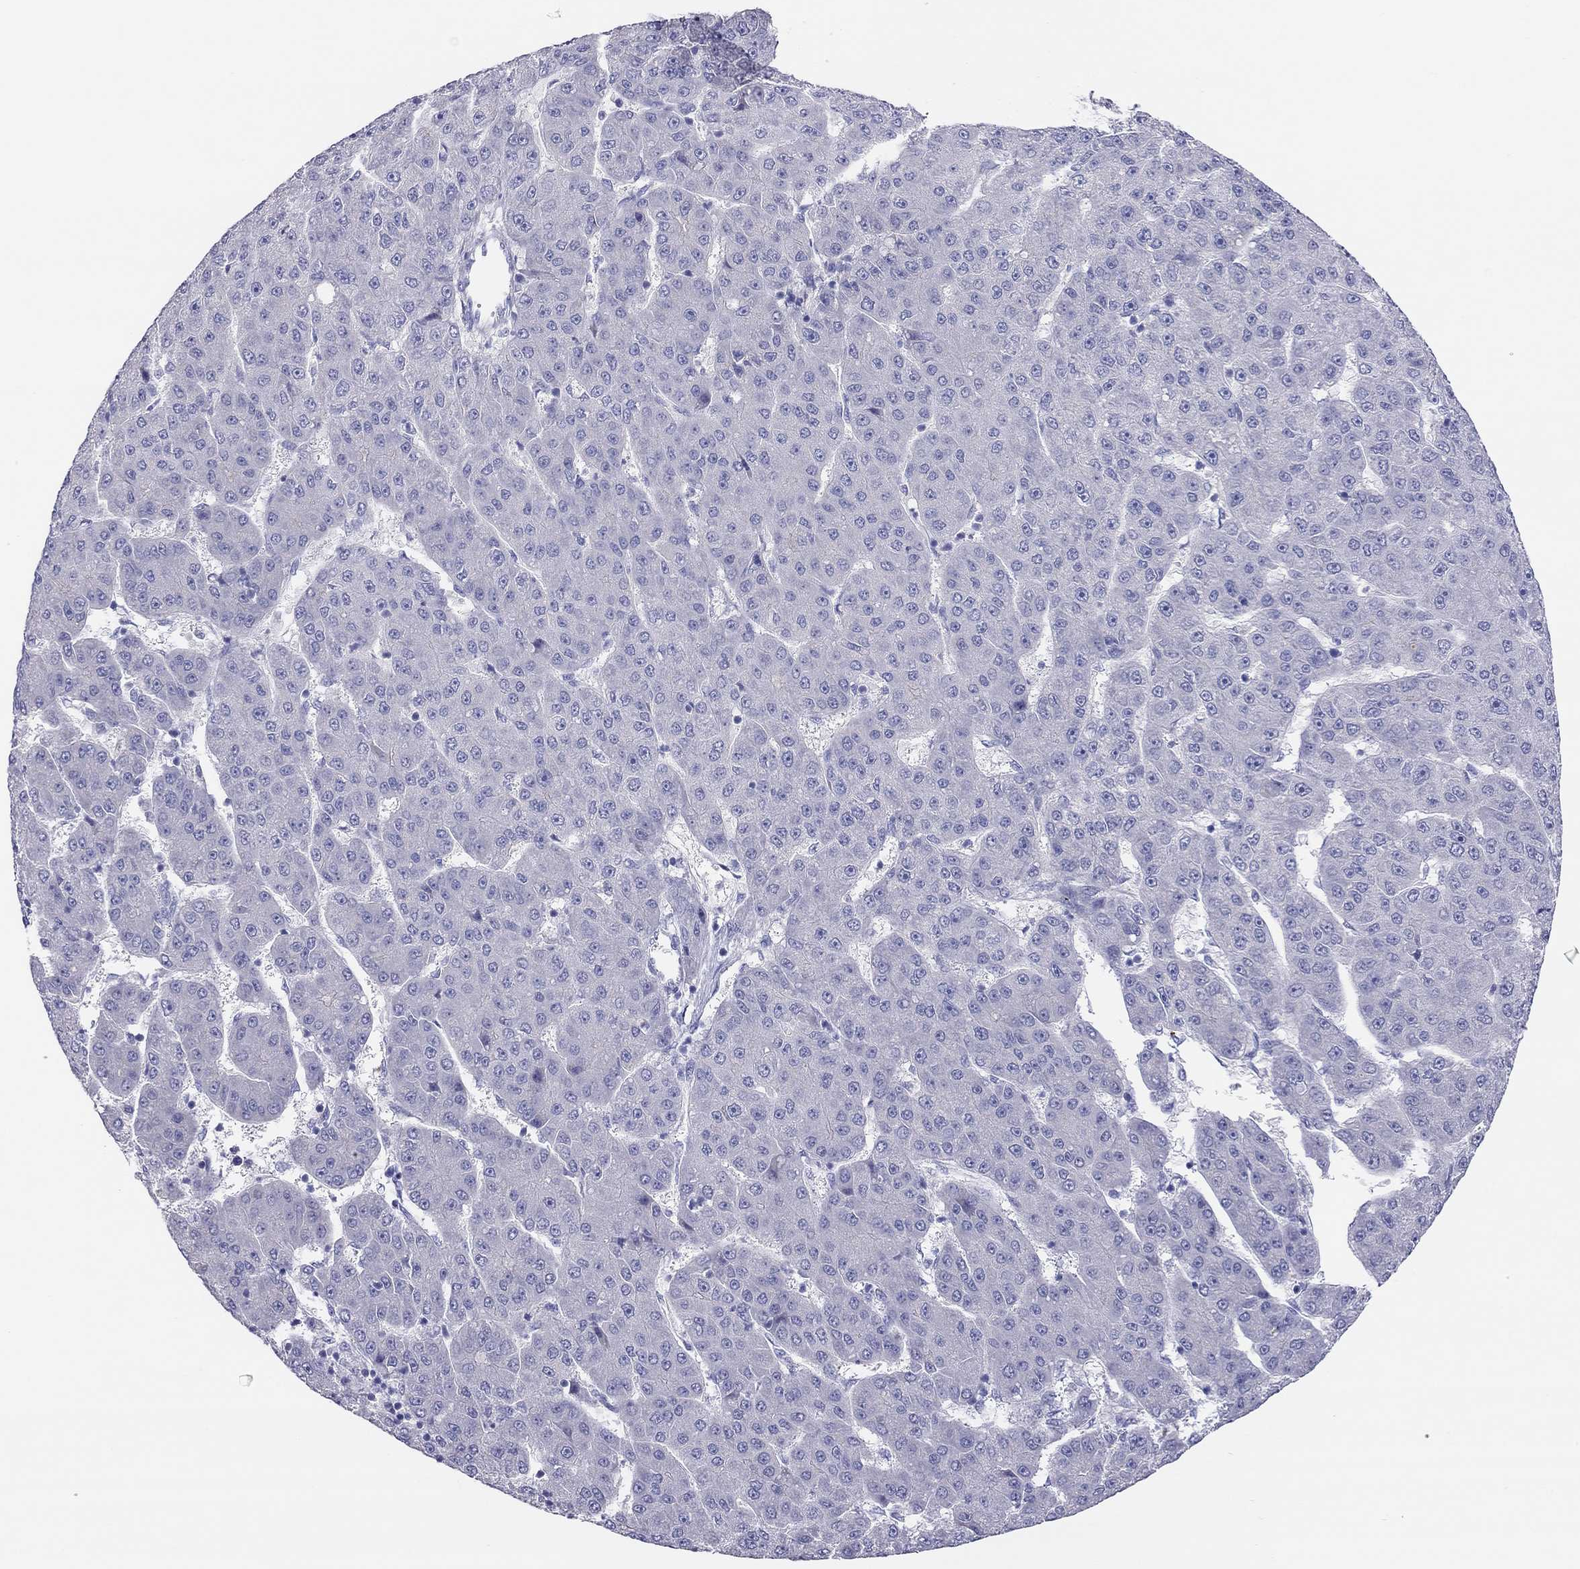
{"staining": {"intensity": "negative", "quantity": "none", "location": "none"}, "tissue": "liver cancer", "cell_type": "Tumor cells", "image_type": "cancer", "snomed": [{"axis": "morphology", "description": "Carcinoma, Hepatocellular, NOS"}, {"axis": "topography", "description": "Liver"}], "caption": "This histopathology image is of liver cancer stained with IHC to label a protein in brown with the nuclei are counter-stained blue. There is no staining in tumor cells.", "gene": "MGAT4C", "patient": {"sex": "male", "age": 67}}